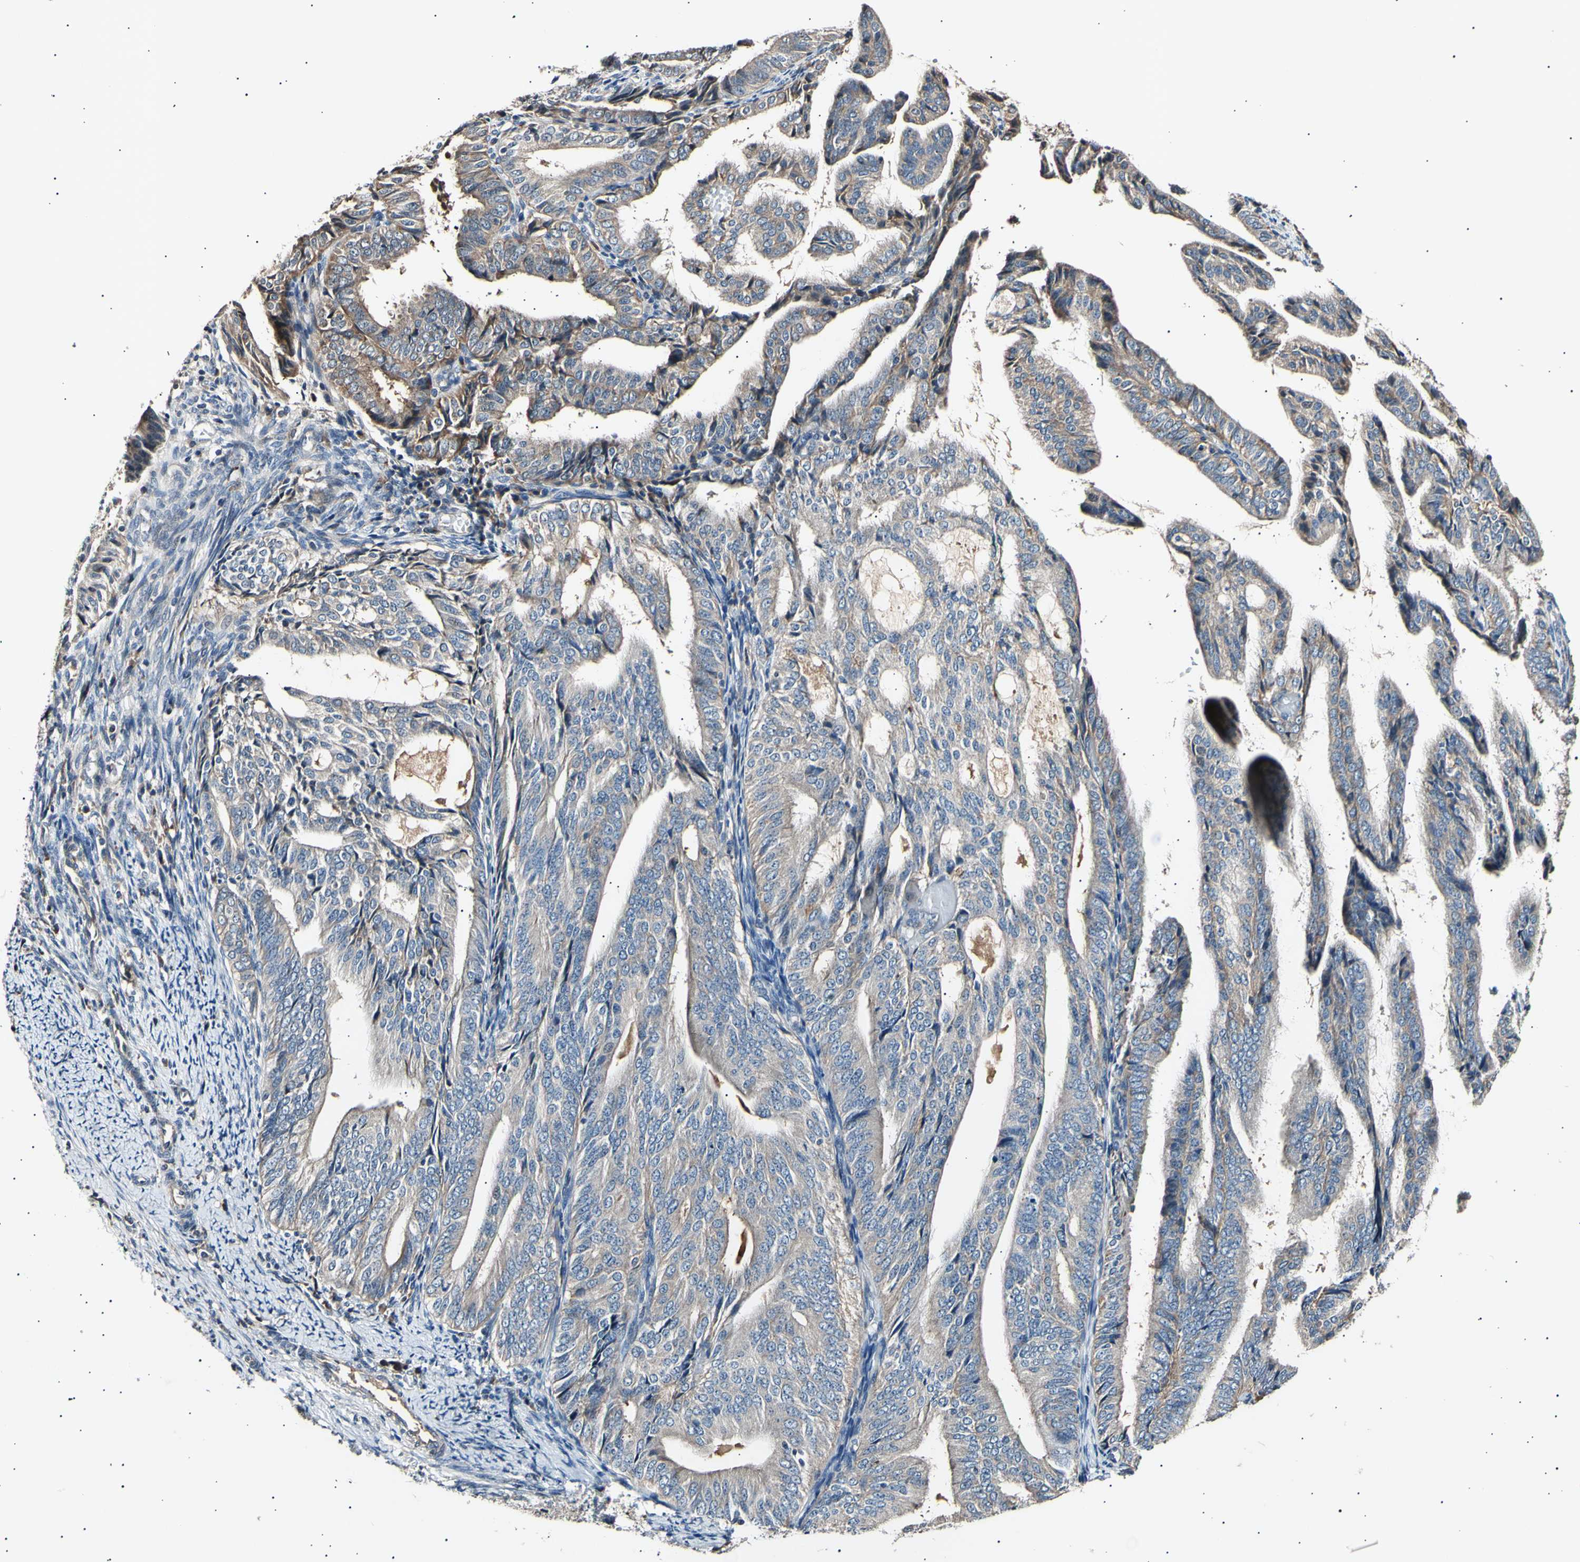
{"staining": {"intensity": "weak", "quantity": ">75%", "location": "cytoplasmic/membranous"}, "tissue": "endometrial cancer", "cell_type": "Tumor cells", "image_type": "cancer", "snomed": [{"axis": "morphology", "description": "Adenocarcinoma, NOS"}, {"axis": "topography", "description": "Endometrium"}], "caption": "Protein expression analysis of human adenocarcinoma (endometrial) reveals weak cytoplasmic/membranous staining in approximately >75% of tumor cells.", "gene": "ITGA6", "patient": {"sex": "female", "age": 58}}